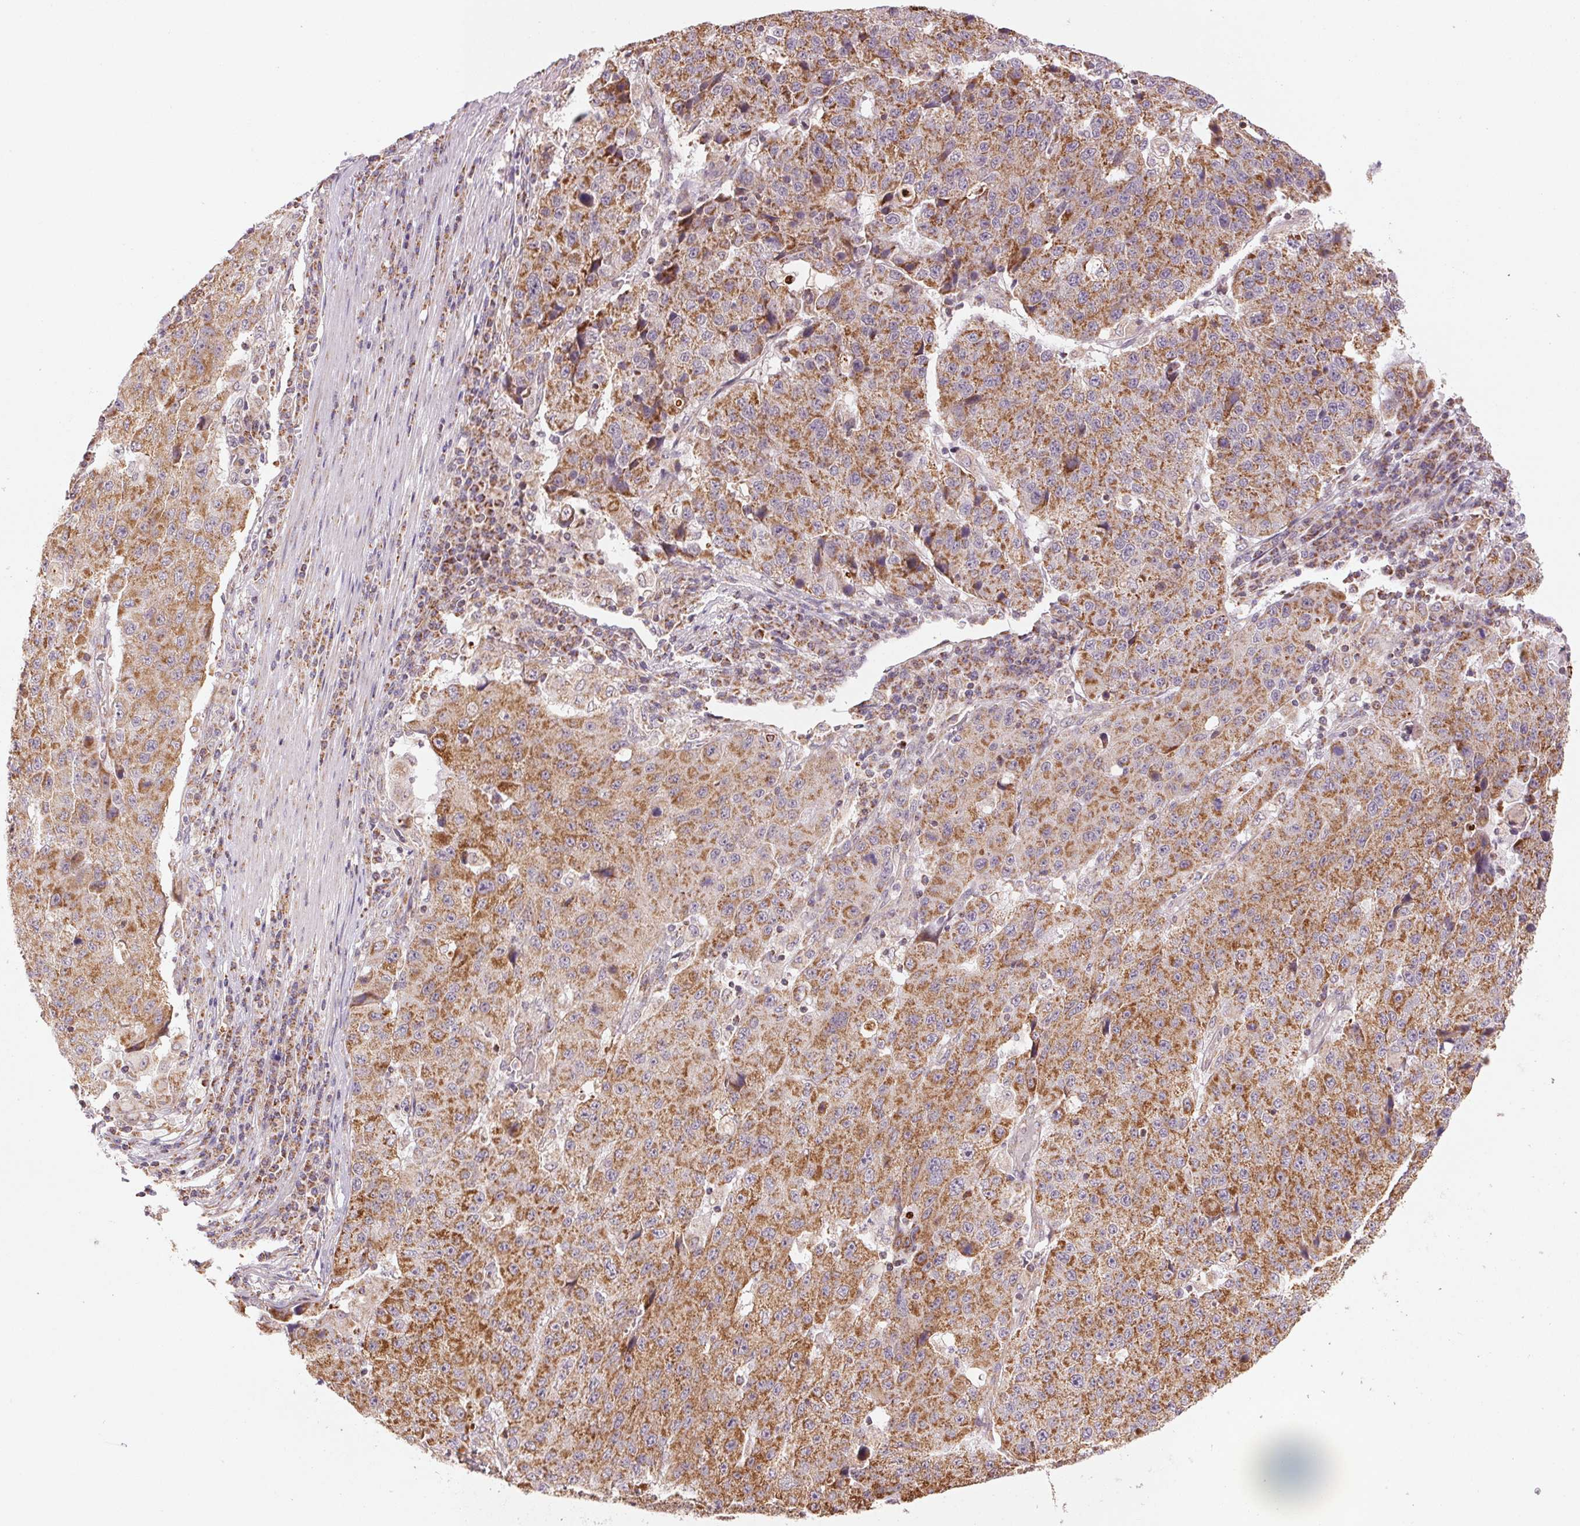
{"staining": {"intensity": "moderate", "quantity": ">75%", "location": "cytoplasmic/membranous"}, "tissue": "stomach cancer", "cell_type": "Tumor cells", "image_type": "cancer", "snomed": [{"axis": "morphology", "description": "Adenocarcinoma, NOS"}, {"axis": "topography", "description": "Stomach"}], "caption": "The image displays a brown stain indicating the presence of a protein in the cytoplasmic/membranous of tumor cells in stomach cancer.", "gene": "MATCAP1", "patient": {"sex": "male", "age": 71}}